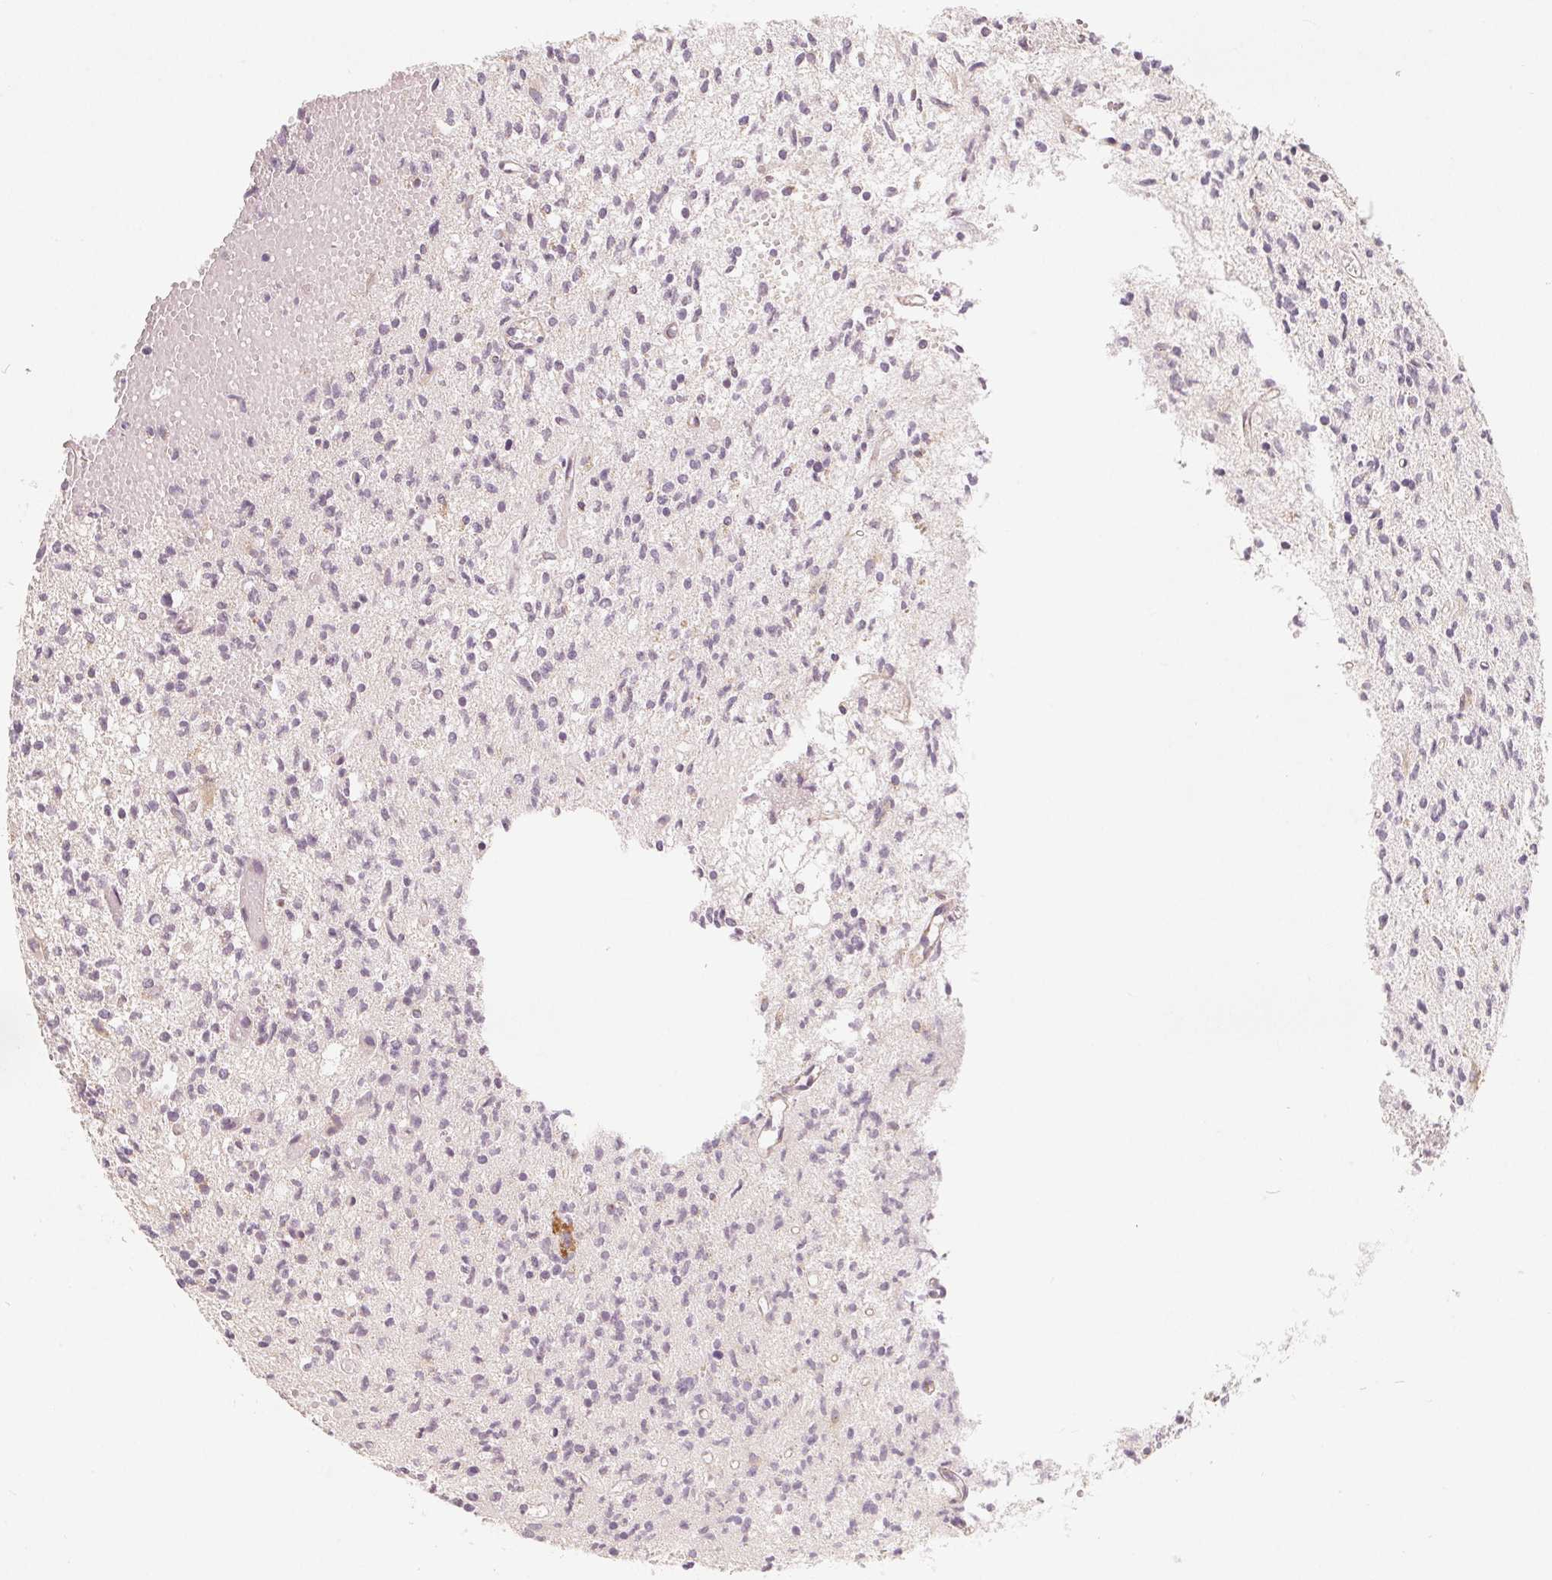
{"staining": {"intensity": "negative", "quantity": "none", "location": "none"}, "tissue": "glioma", "cell_type": "Tumor cells", "image_type": "cancer", "snomed": [{"axis": "morphology", "description": "Glioma, malignant, Low grade"}, {"axis": "topography", "description": "Brain"}], "caption": "A high-resolution histopathology image shows immunohistochemistry (IHC) staining of malignant low-grade glioma, which demonstrates no significant expression in tumor cells. Nuclei are stained in blue.", "gene": "GHITM", "patient": {"sex": "male", "age": 64}}